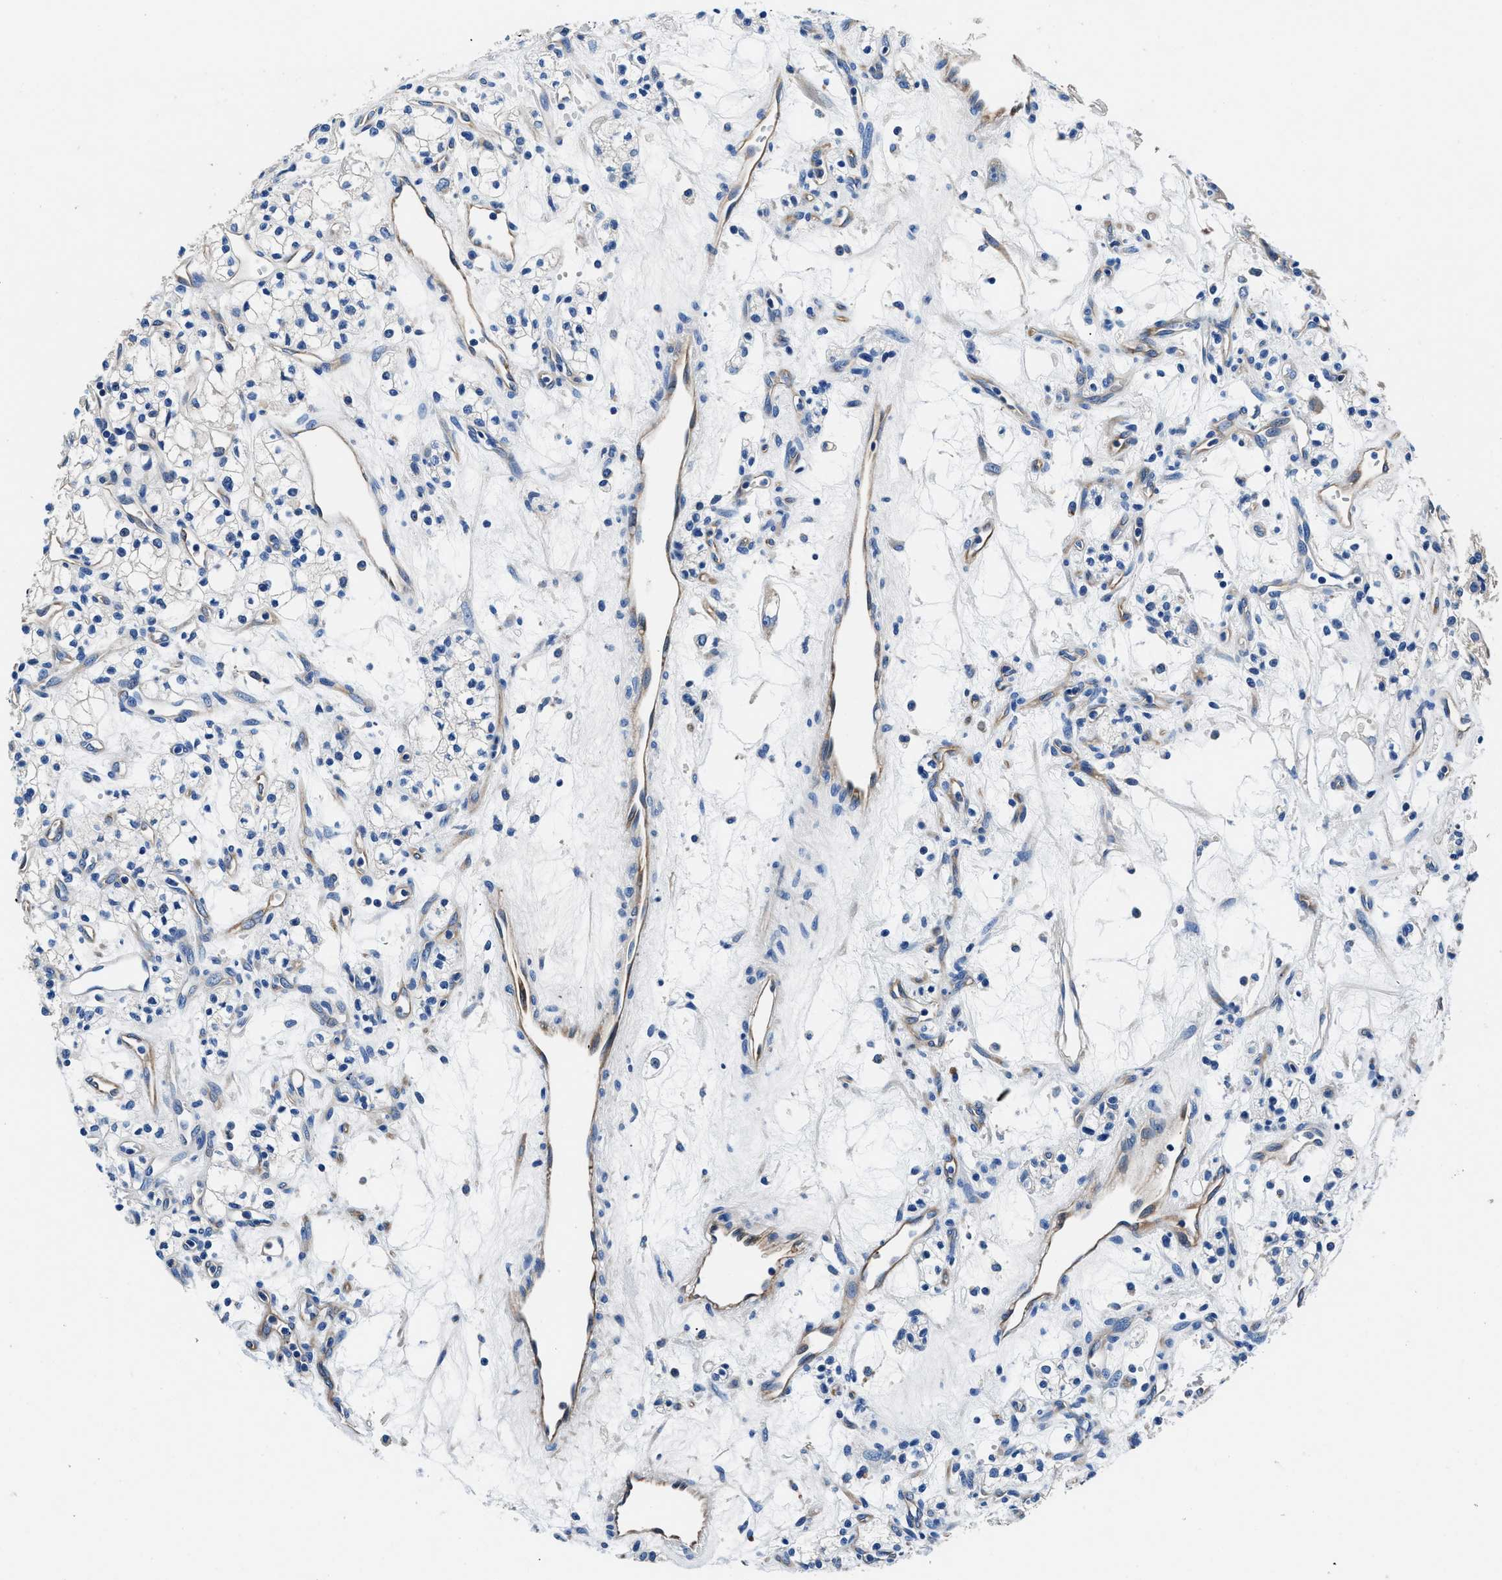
{"staining": {"intensity": "weak", "quantity": "<25%", "location": "cytoplasmic/membranous"}, "tissue": "renal cancer", "cell_type": "Tumor cells", "image_type": "cancer", "snomed": [{"axis": "morphology", "description": "Adenocarcinoma, NOS"}, {"axis": "topography", "description": "Kidney"}], "caption": "Immunohistochemistry (IHC) of human renal adenocarcinoma displays no expression in tumor cells. (Stains: DAB immunohistochemistry with hematoxylin counter stain, Microscopy: brightfield microscopy at high magnification).", "gene": "NEU1", "patient": {"sex": "male", "age": 59}}